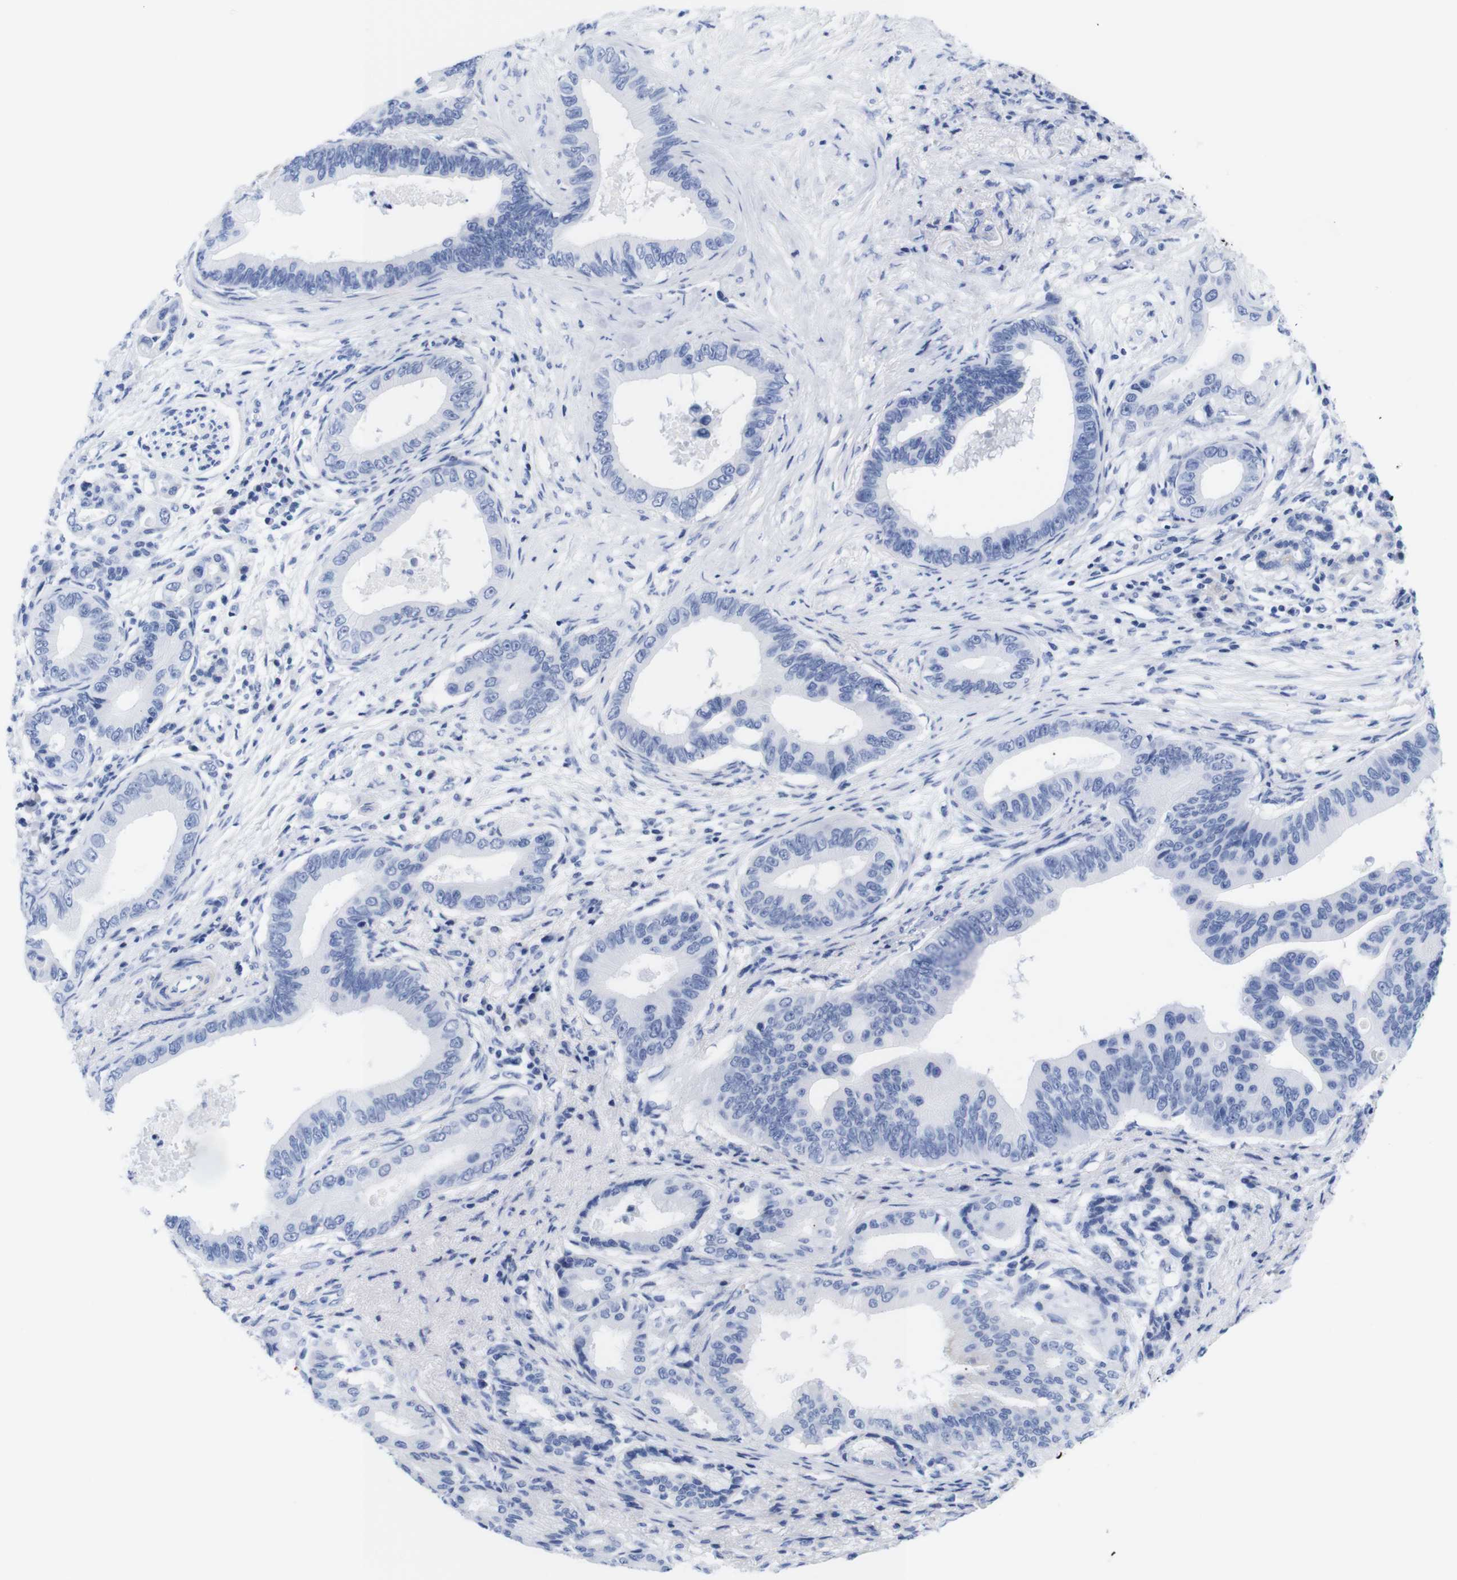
{"staining": {"intensity": "negative", "quantity": "none", "location": "none"}, "tissue": "pancreatic cancer", "cell_type": "Tumor cells", "image_type": "cancer", "snomed": [{"axis": "morphology", "description": "Adenocarcinoma, NOS"}, {"axis": "topography", "description": "Pancreas"}], "caption": "Immunohistochemistry (IHC) photomicrograph of pancreatic cancer stained for a protein (brown), which displays no positivity in tumor cells. (DAB (3,3'-diaminobenzidine) immunohistochemistry, high magnification).", "gene": "LRRC55", "patient": {"sex": "male", "age": 77}}